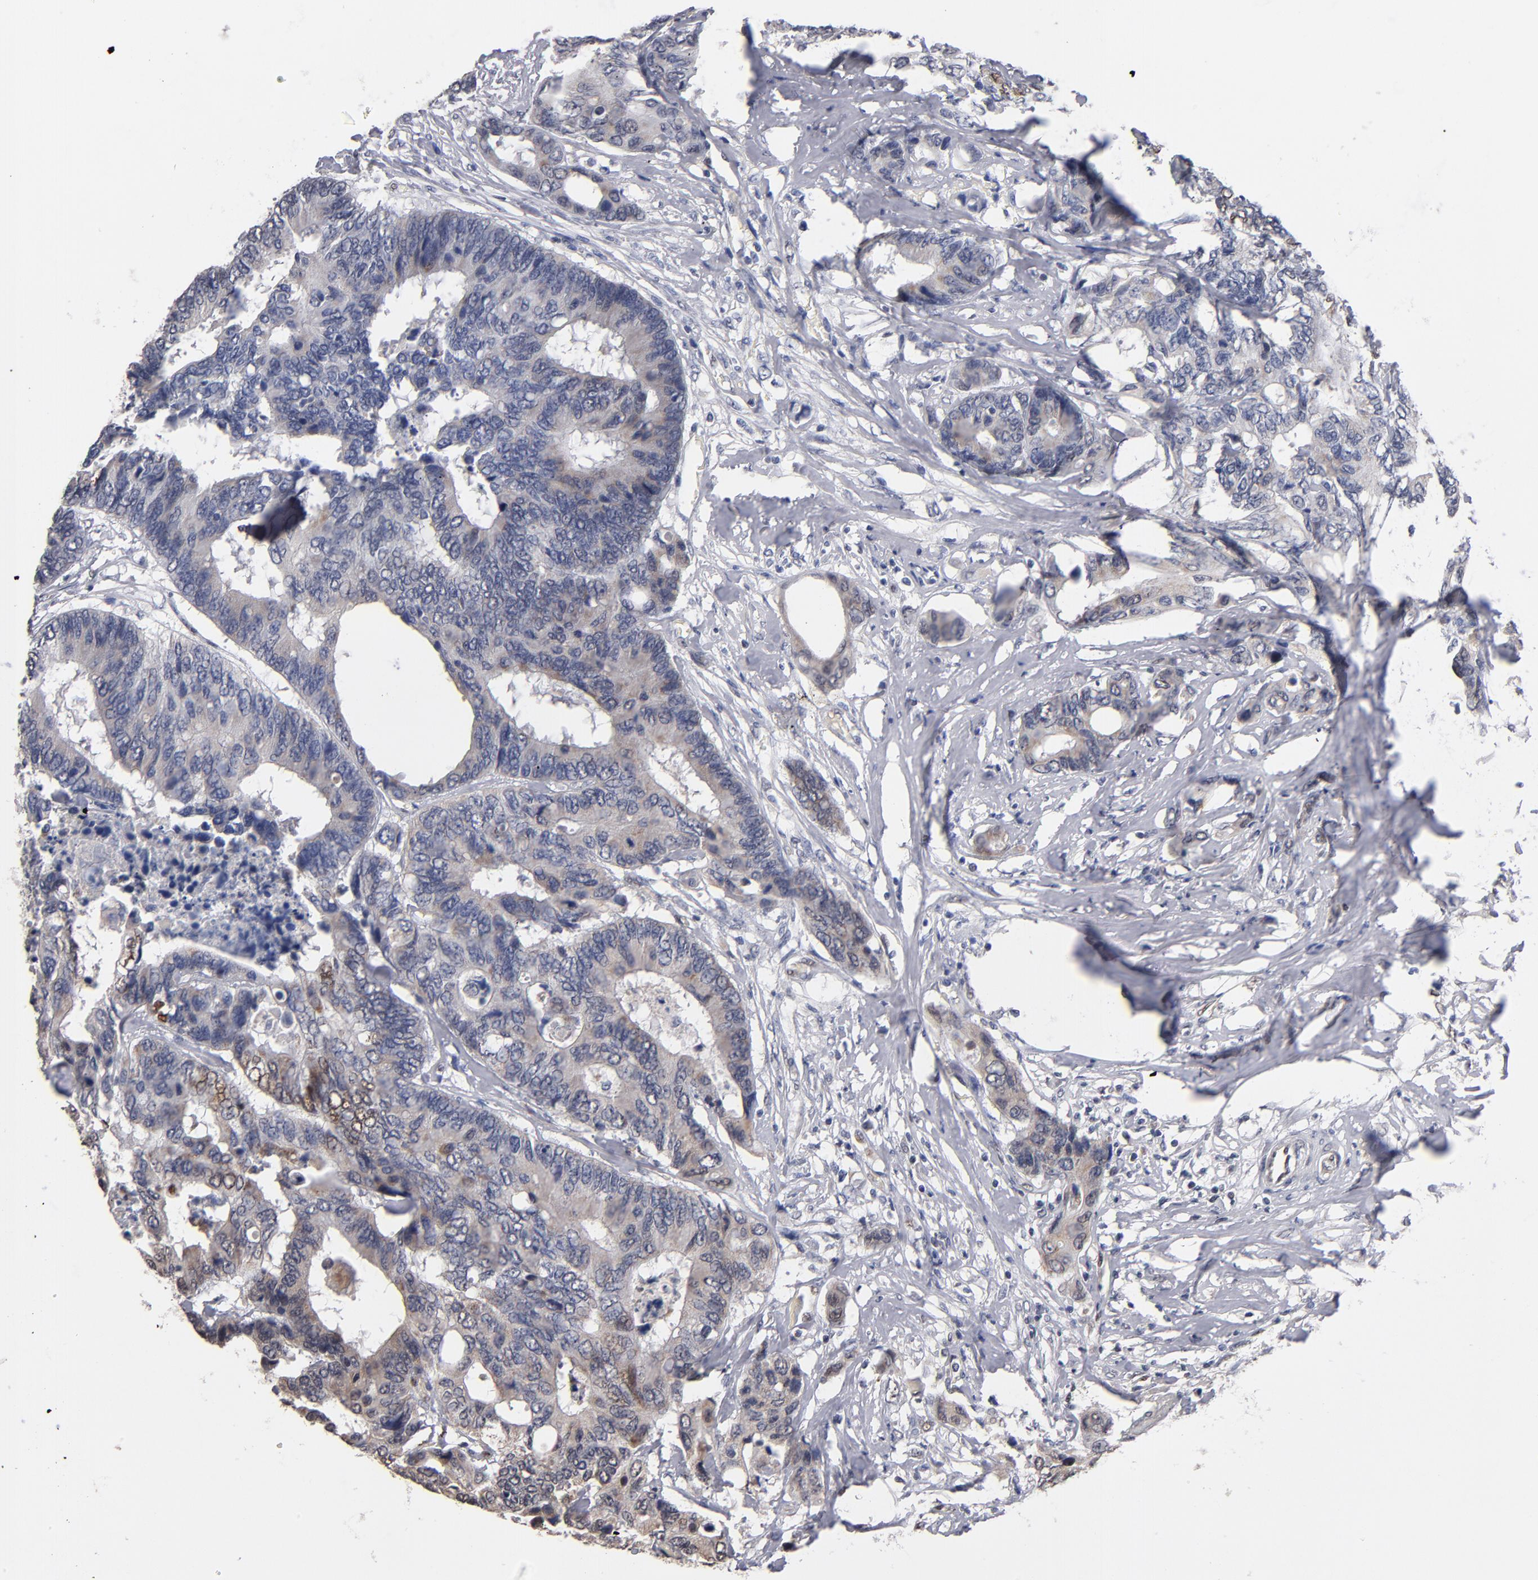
{"staining": {"intensity": "weak", "quantity": "<25%", "location": "cytoplasmic/membranous,nuclear"}, "tissue": "colorectal cancer", "cell_type": "Tumor cells", "image_type": "cancer", "snomed": [{"axis": "morphology", "description": "Adenocarcinoma, NOS"}, {"axis": "topography", "description": "Rectum"}], "caption": "Protein analysis of colorectal cancer (adenocarcinoma) reveals no significant staining in tumor cells. (DAB immunohistochemistry with hematoxylin counter stain).", "gene": "MN1", "patient": {"sex": "male", "age": 55}}